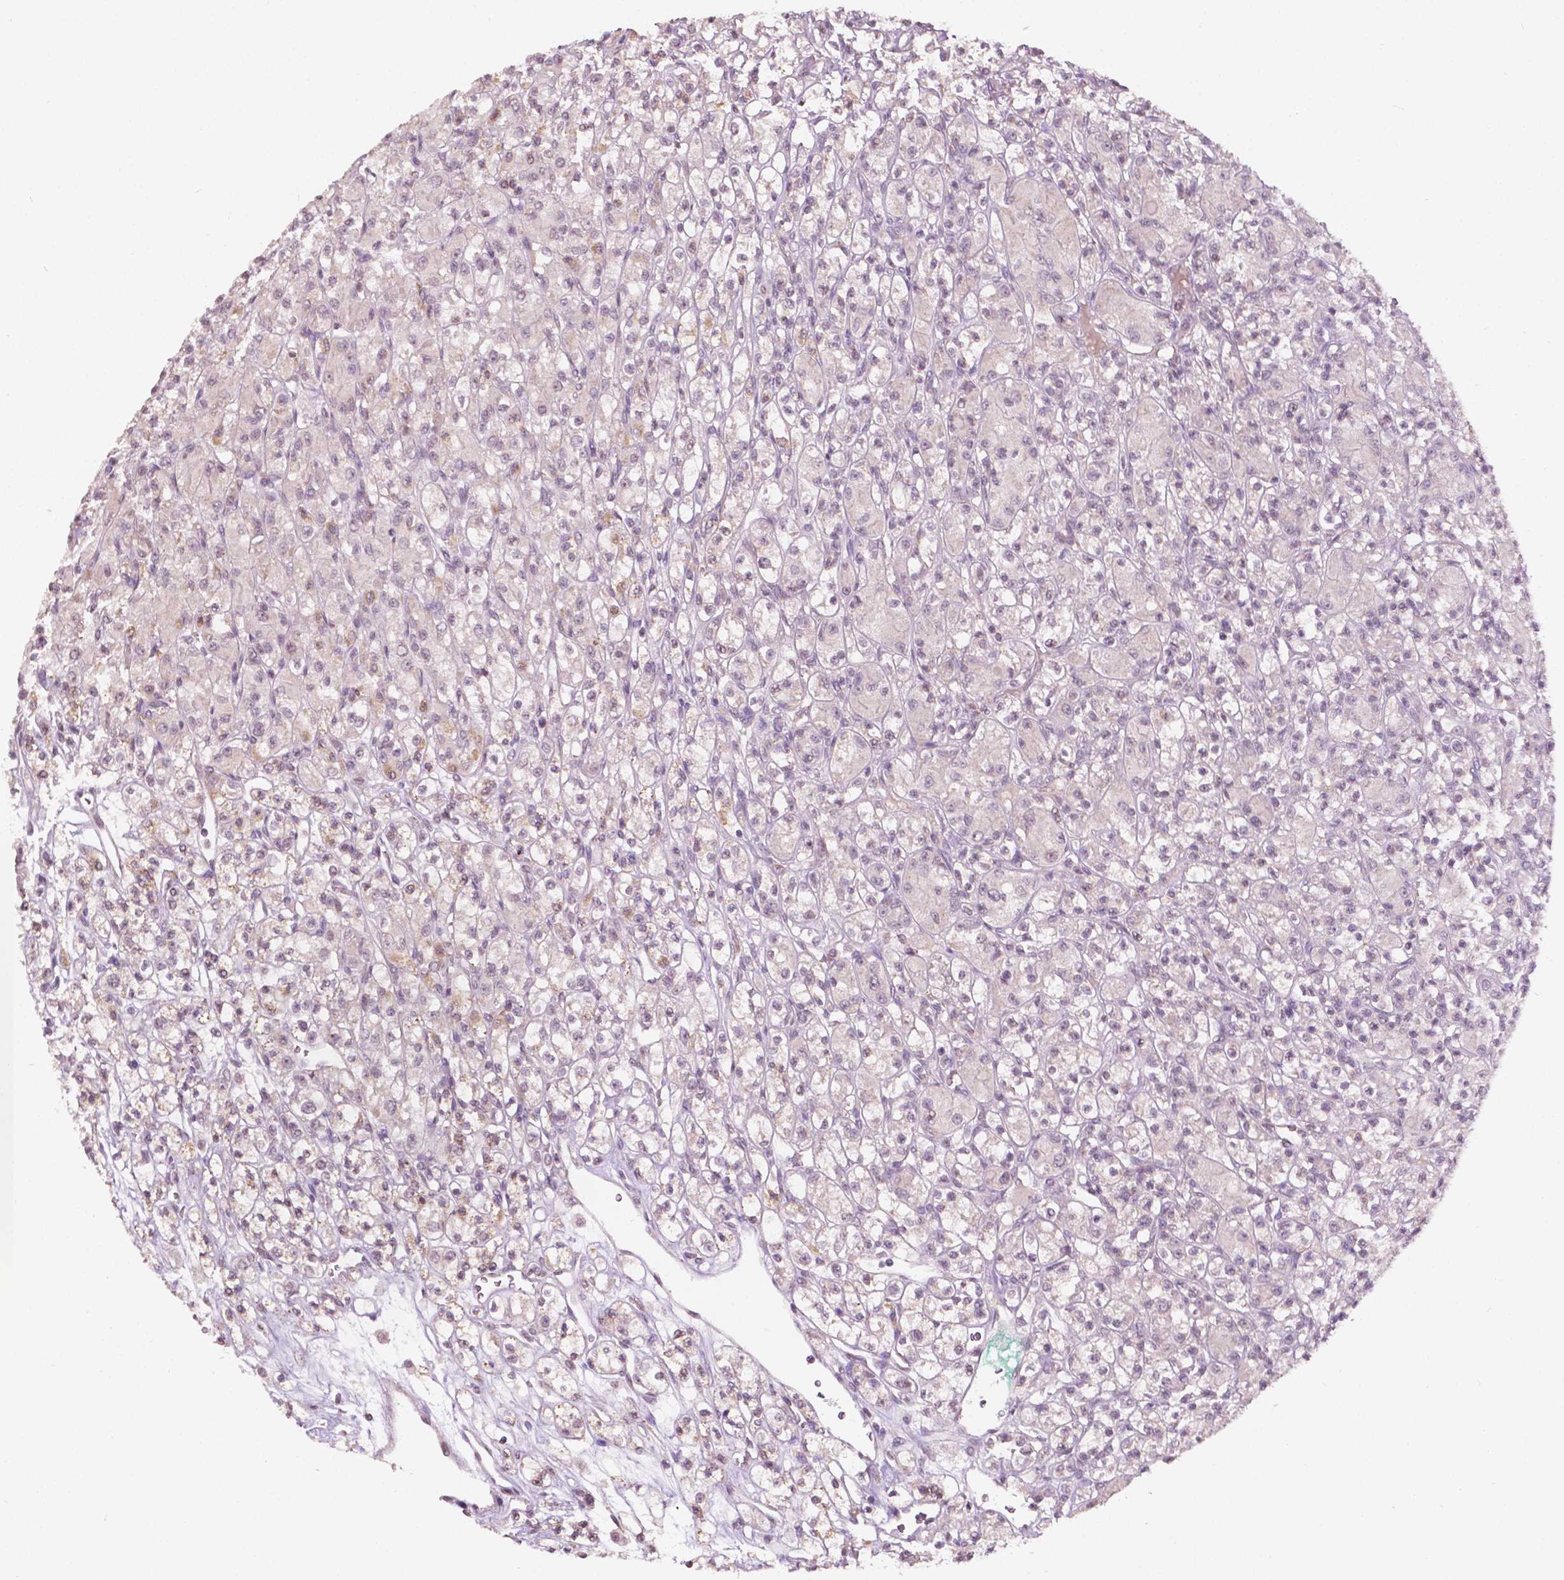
{"staining": {"intensity": "negative", "quantity": "none", "location": "none"}, "tissue": "renal cancer", "cell_type": "Tumor cells", "image_type": "cancer", "snomed": [{"axis": "morphology", "description": "Adenocarcinoma, NOS"}, {"axis": "topography", "description": "Kidney"}], "caption": "An immunohistochemistry (IHC) micrograph of renal cancer is shown. There is no staining in tumor cells of renal cancer.", "gene": "NOS1AP", "patient": {"sex": "female", "age": 70}}